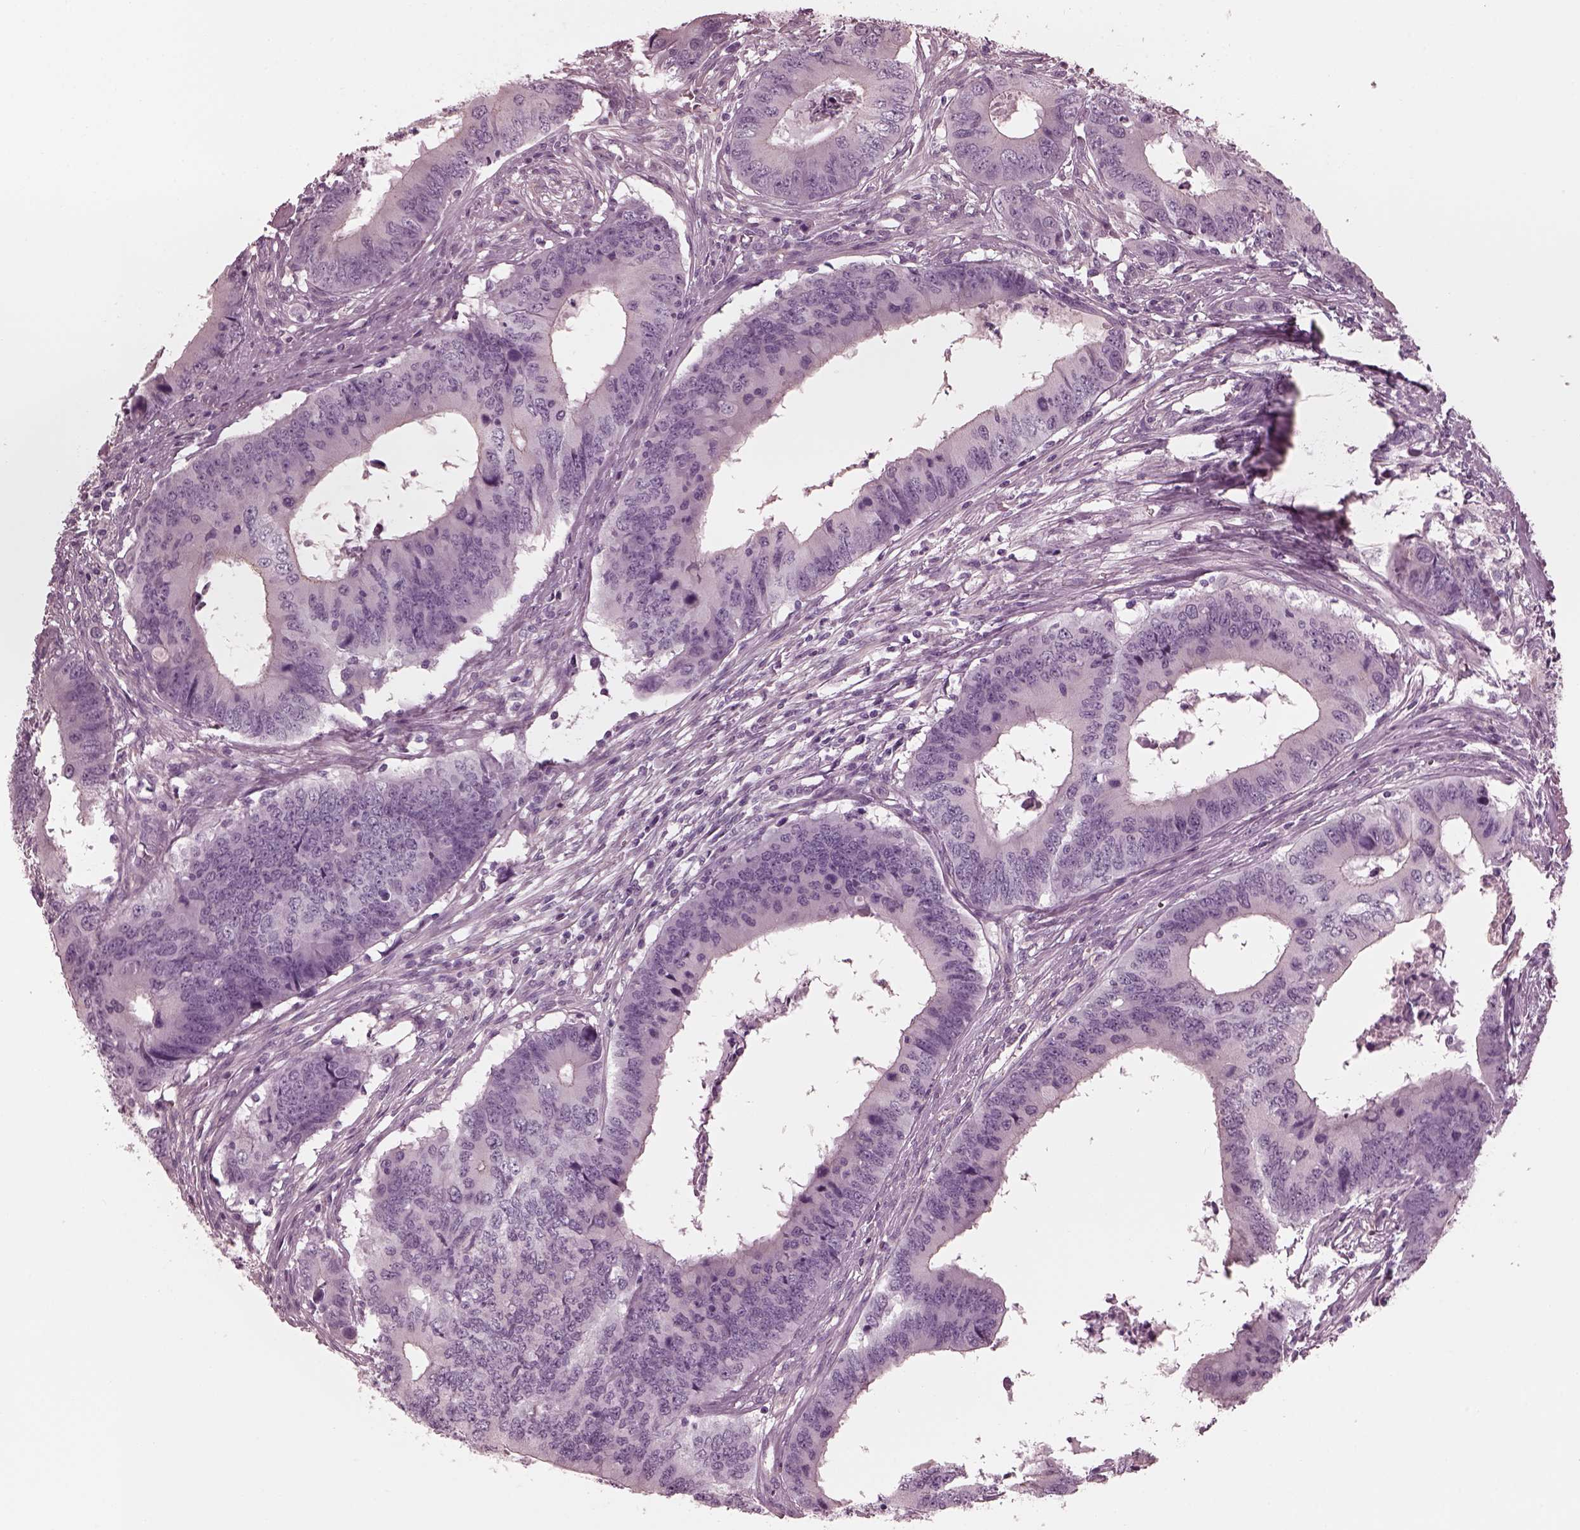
{"staining": {"intensity": "negative", "quantity": "none", "location": "none"}, "tissue": "colorectal cancer", "cell_type": "Tumor cells", "image_type": "cancer", "snomed": [{"axis": "morphology", "description": "Adenocarcinoma, NOS"}, {"axis": "topography", "description": "Colon"}], "caption": "This is an immunohistochemistry micrograph of human adenocarcinoma (colorectal). There is no staining in tumor cells.", "gene": "CGA", "patient": {"sex": "male", "age": 53}}